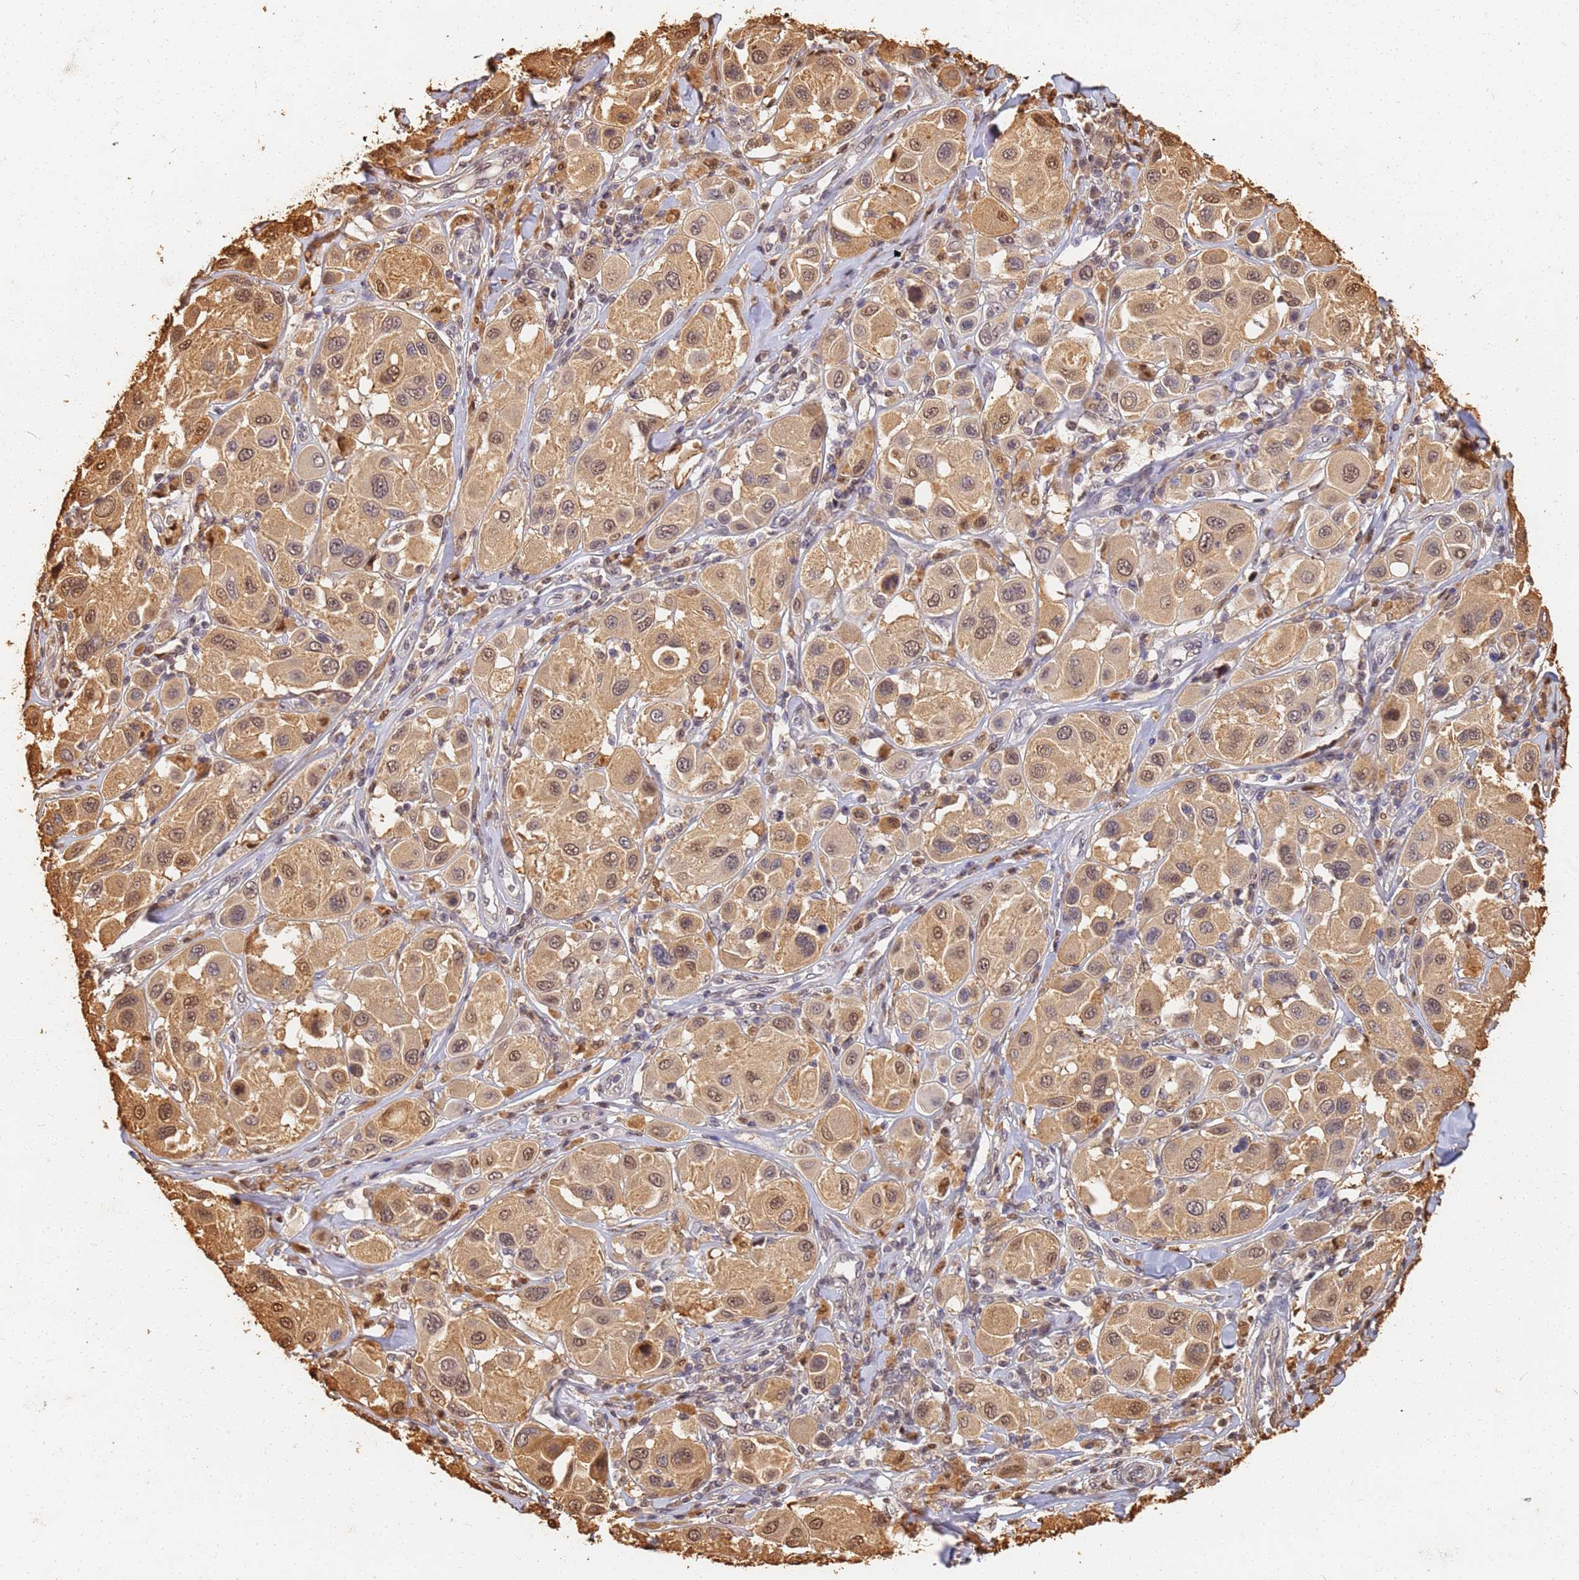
{"staining": {"intensity": "moderate", "quantity": ">75%", "location": "cytoplasmic/membranous,nuclear"}, "tissue": "melanoma", "cell_type": "Tumor cells", "image_type": "cancer", "snomed": [{"axis": "morphology", "description": "Malignant melanoma, Metastatic site"}, {"axis": "topography", "description": "Skin"}], "caption": "Immunohistochemical staining of human malignant melanoma (metastatic site) displays medium levels of moderate cytoplasmic/membranous and nuclear protein positivity in about >75% of tumor cells.", "gene": "JAK2", "patient": {"sex": "male", "age": 41}}